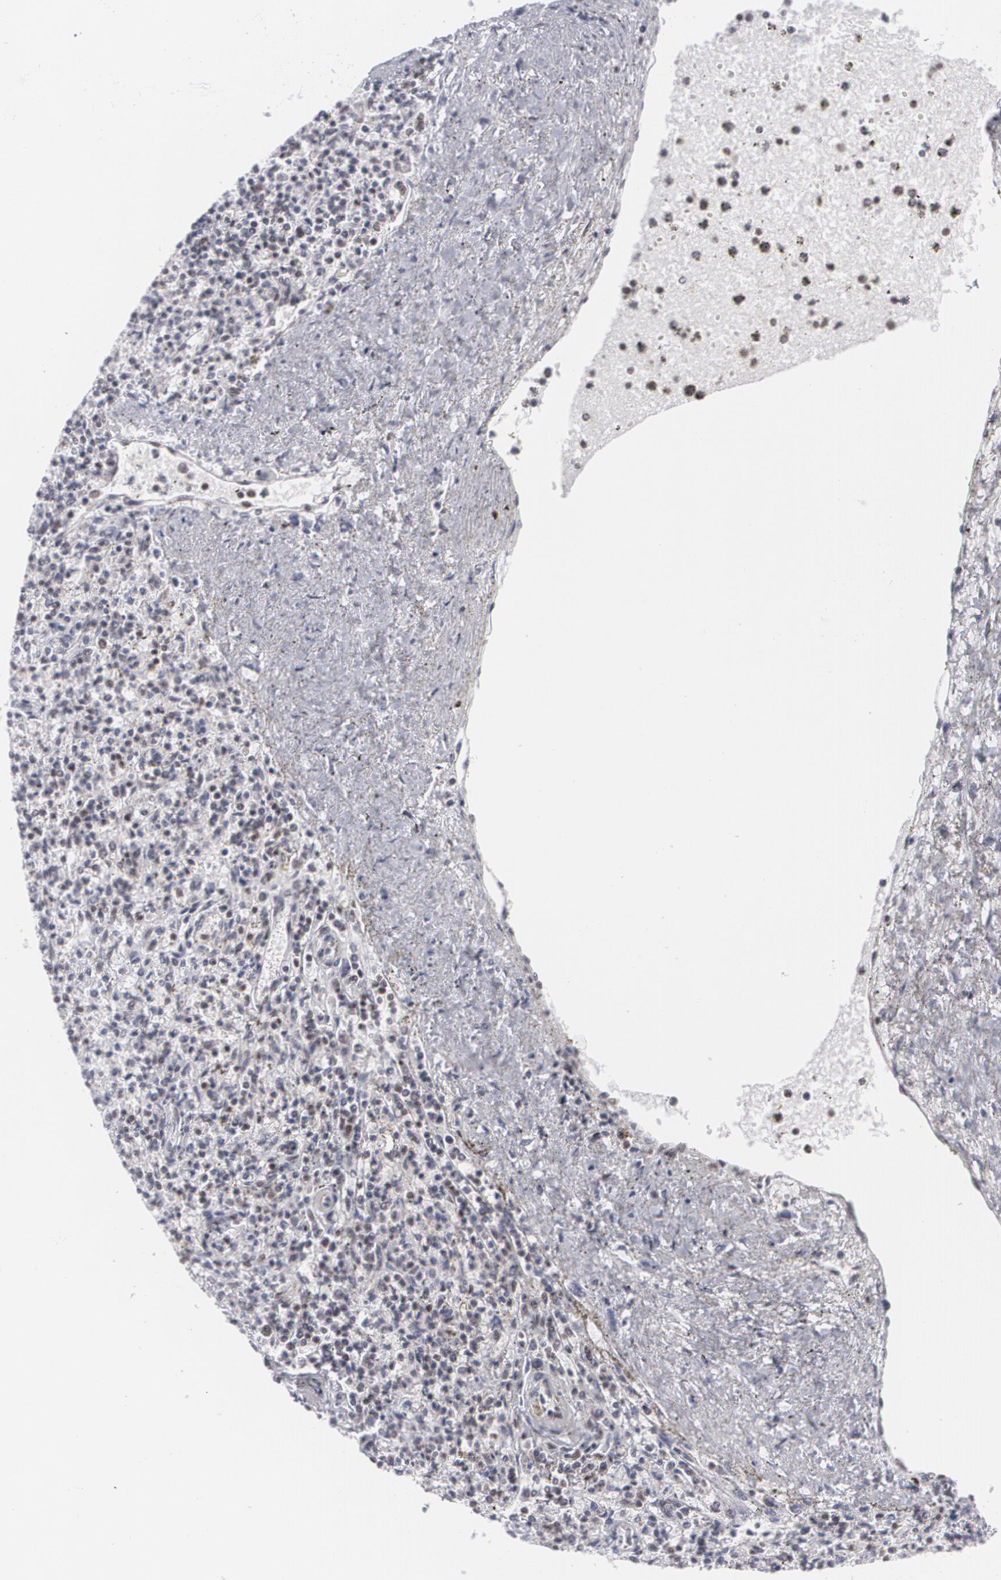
{"staining": {"intensity": "moderate", "quantity": "25%-75%", "location": "nuclear"}, "tissue": "spleen", "cell_type": "Cells in red pulp", "image_type": "normal", "snomed": [{"axis": "morphology", "description": "Normal tissue, NOS"}, {"axis": "topography", "description": "Spleen"}], "caption": "Moderate nuclear positivity is identified in approximately 25%-75% of cells in red pulp in normal spleen. The protein is shown in brown color, while the nuclei are stained blue.", "gene": "MCL1", "patient": {"sex": "male", "age": 72}}